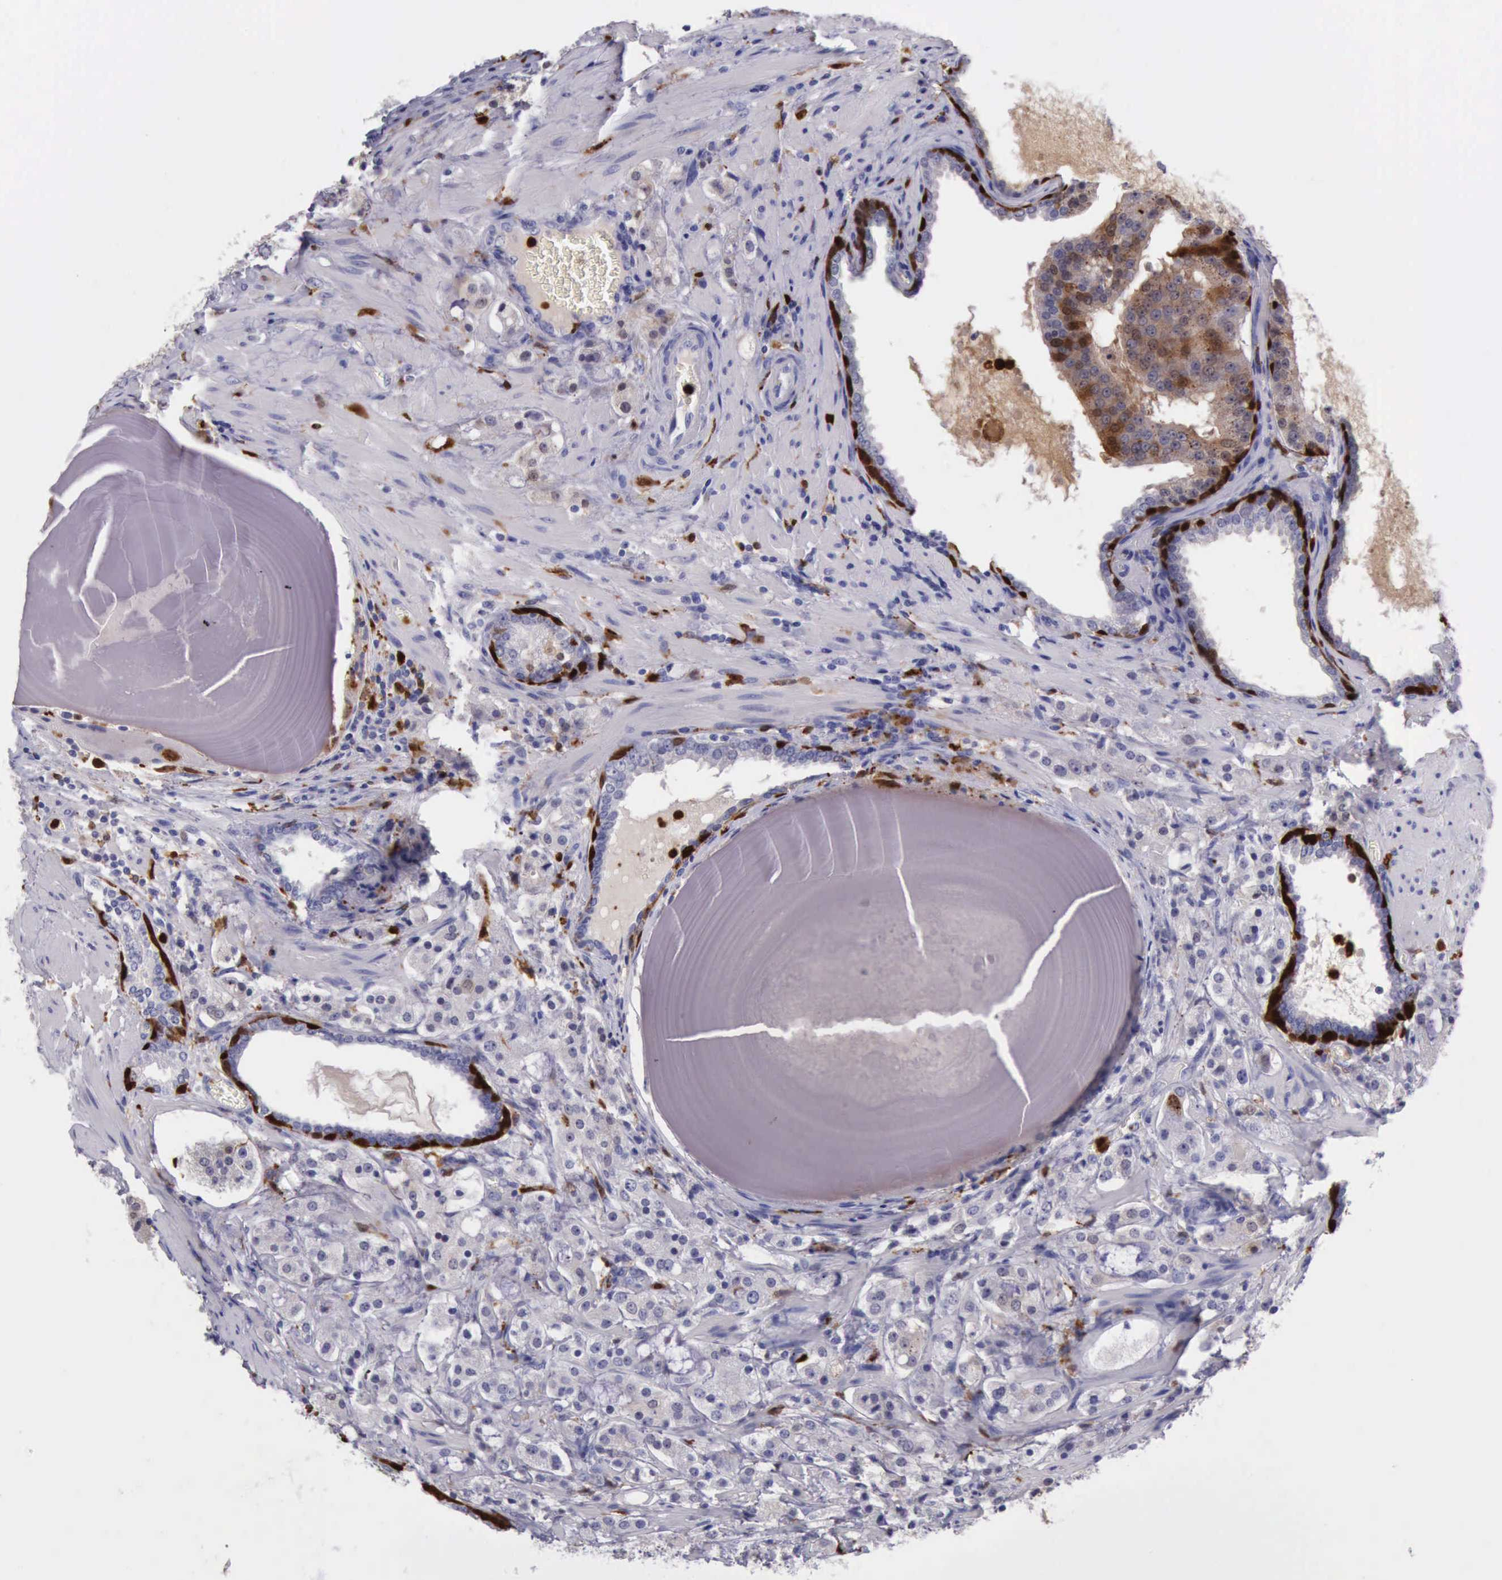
{"staining": {"intensity": "negative", "quantity": "none", "location": "none"}, "tissue": "prostate cancer", "cell_type": "Tumor cells", "image_type": "cancer", "snomed": [{"axis": "morphology", "description": "Adenocarcinoma, High grade"}, {"axis": "topography", "description": "Prostate"}], "caption": "Immunohistochemistry (IHC) of human high-grade adenocarcinoma (prostate) exhibits no expression in tumor cells.", "gene": "CSTA", "patient": {"sex": "male", "age": 68}}